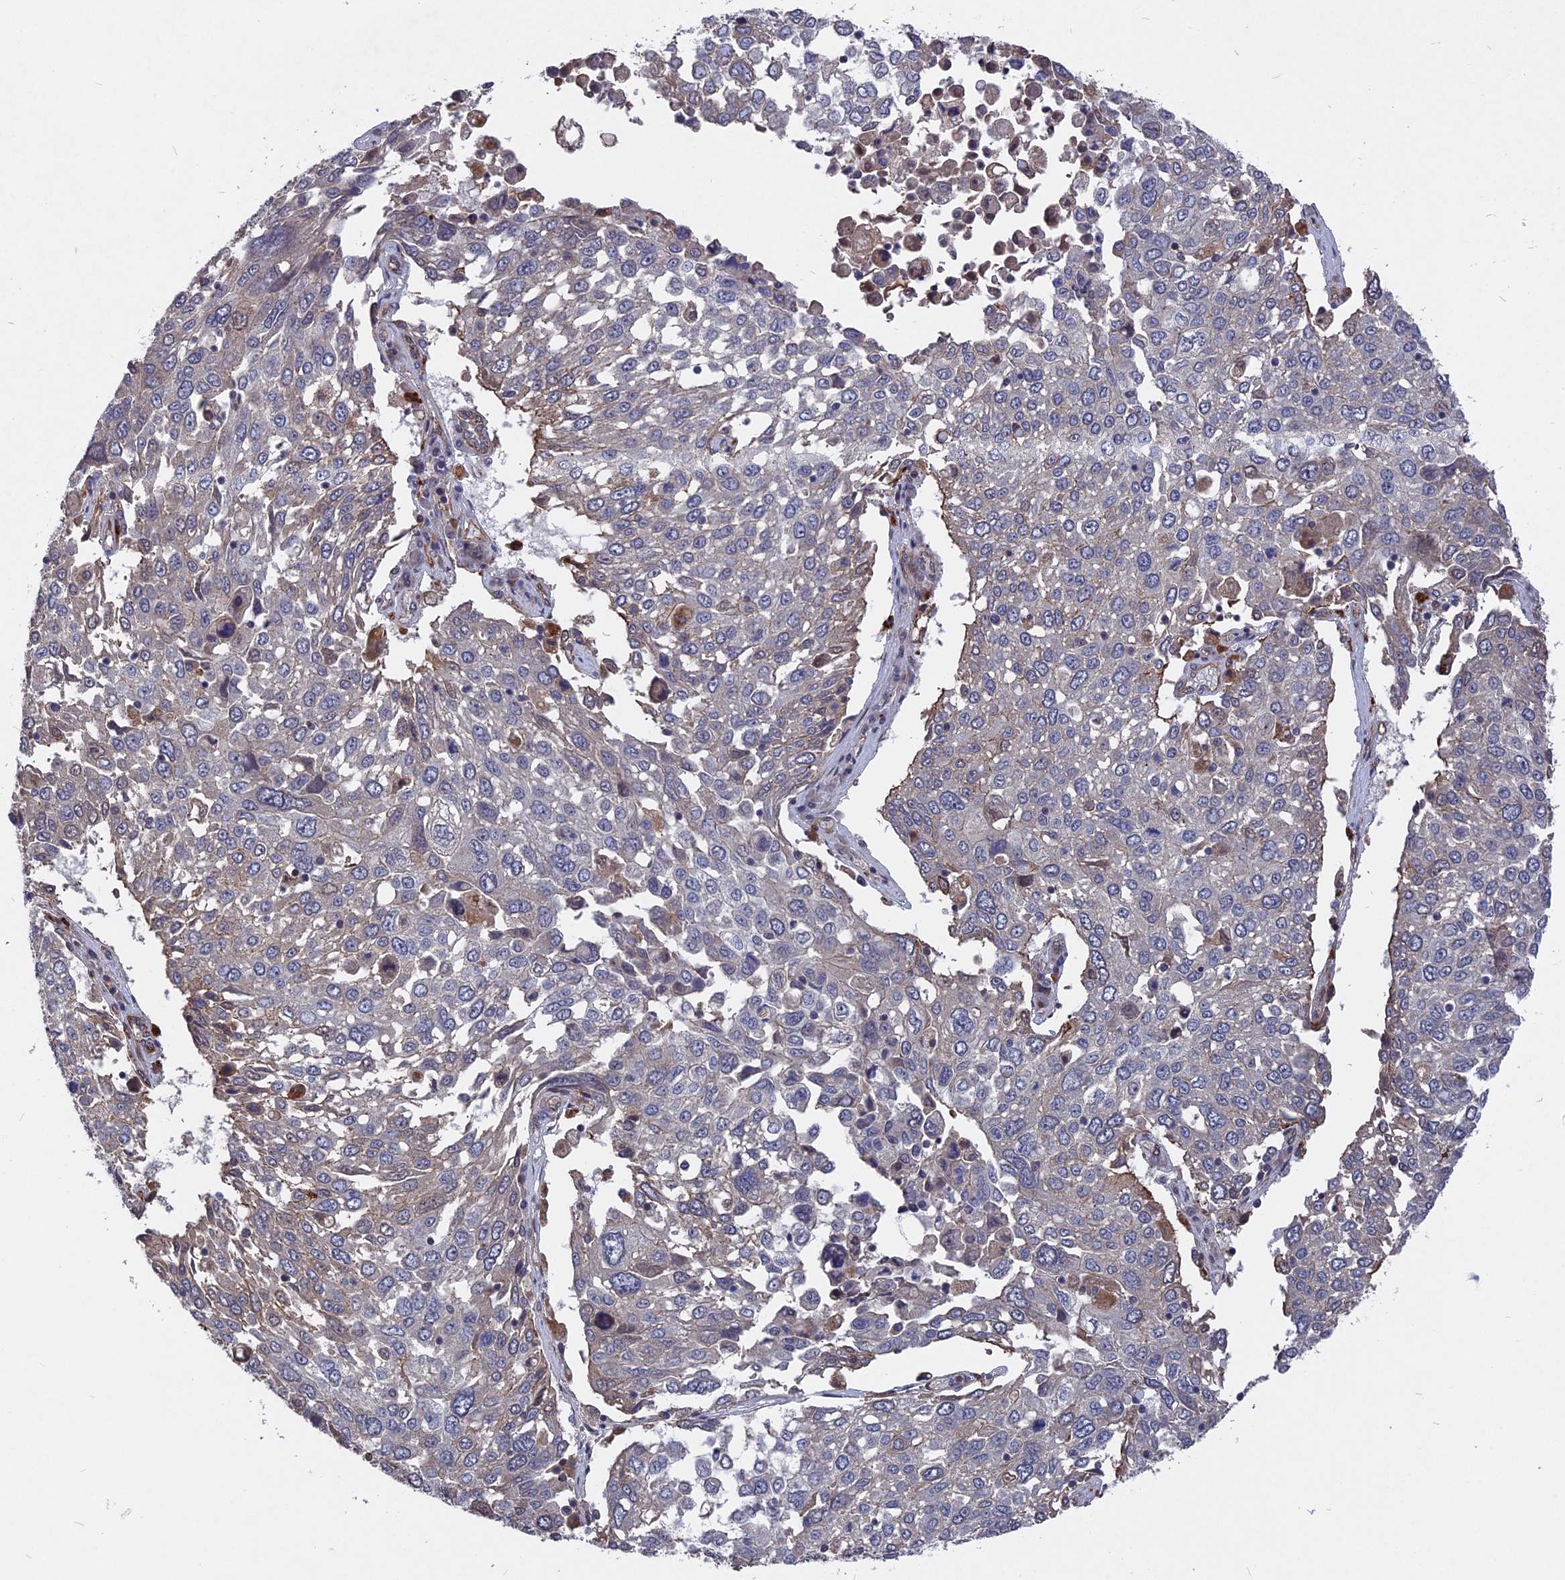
{"staining": {"intensity": "negative", "quantity": "none", "location": "none"}, "tissue": "lung cancer", "cell_type": "Tumor cells", "image_type": "cancer", "snomed": [{"axis": "morphology", "description": "Squamous cell carcinoma, NOS"}, {"axis": "topography", "description": "Lung"}], "caption": "The immunohistochemistry (IHC) image has no significant expression in tumor cells of lung squamous cell carcinoma tissue. (Immunohistochemistry (ihc), brightfield microscopy, high magnification).", "gene": "NOSIP", "patient": {"sex": "male", "age": 65}}